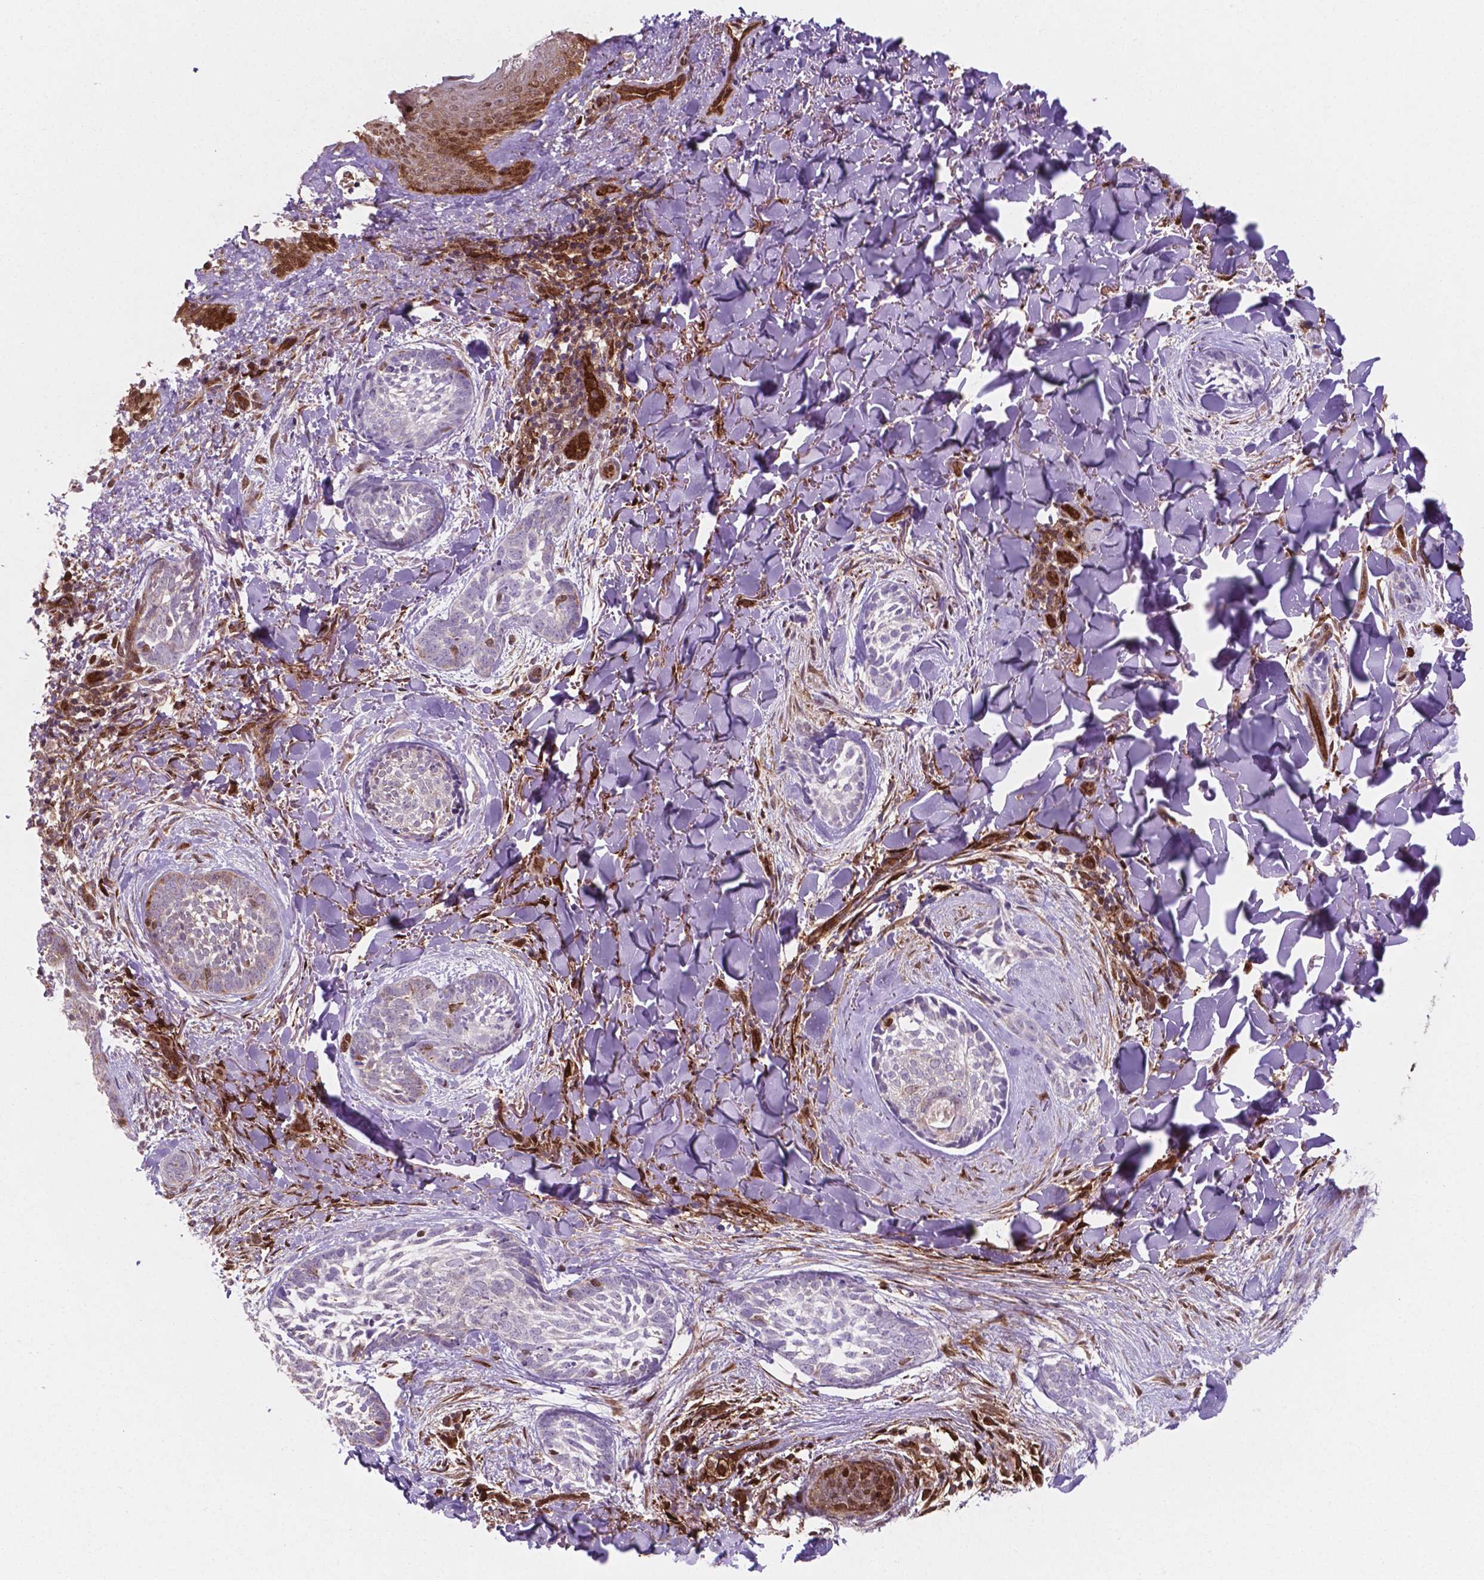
{"staining": {"intensity": "negative", "quantity": "none", "location": "none"}, "tissue": "skin cancer", "cell_type": "Tumor cells", "image_type": "cancer", "snomed": [{"axis": "morphology", "description": "Basal cell carcinoma"}, {"axis": "topography", "description": "Skin"}], "caption": "DAB (3,3'-diaminobenzidine) immunohistochemical staining of human basal cell carcinoma (skin) shows no significant staining in tumor cells. (DAB (3,3'-diaminobenzidine) immunohistochemistry (IHC) visualized using brightfield microscopy, high magnification).", "gene": "LDHA", "patient": {"sex": "female", "age": 68}}